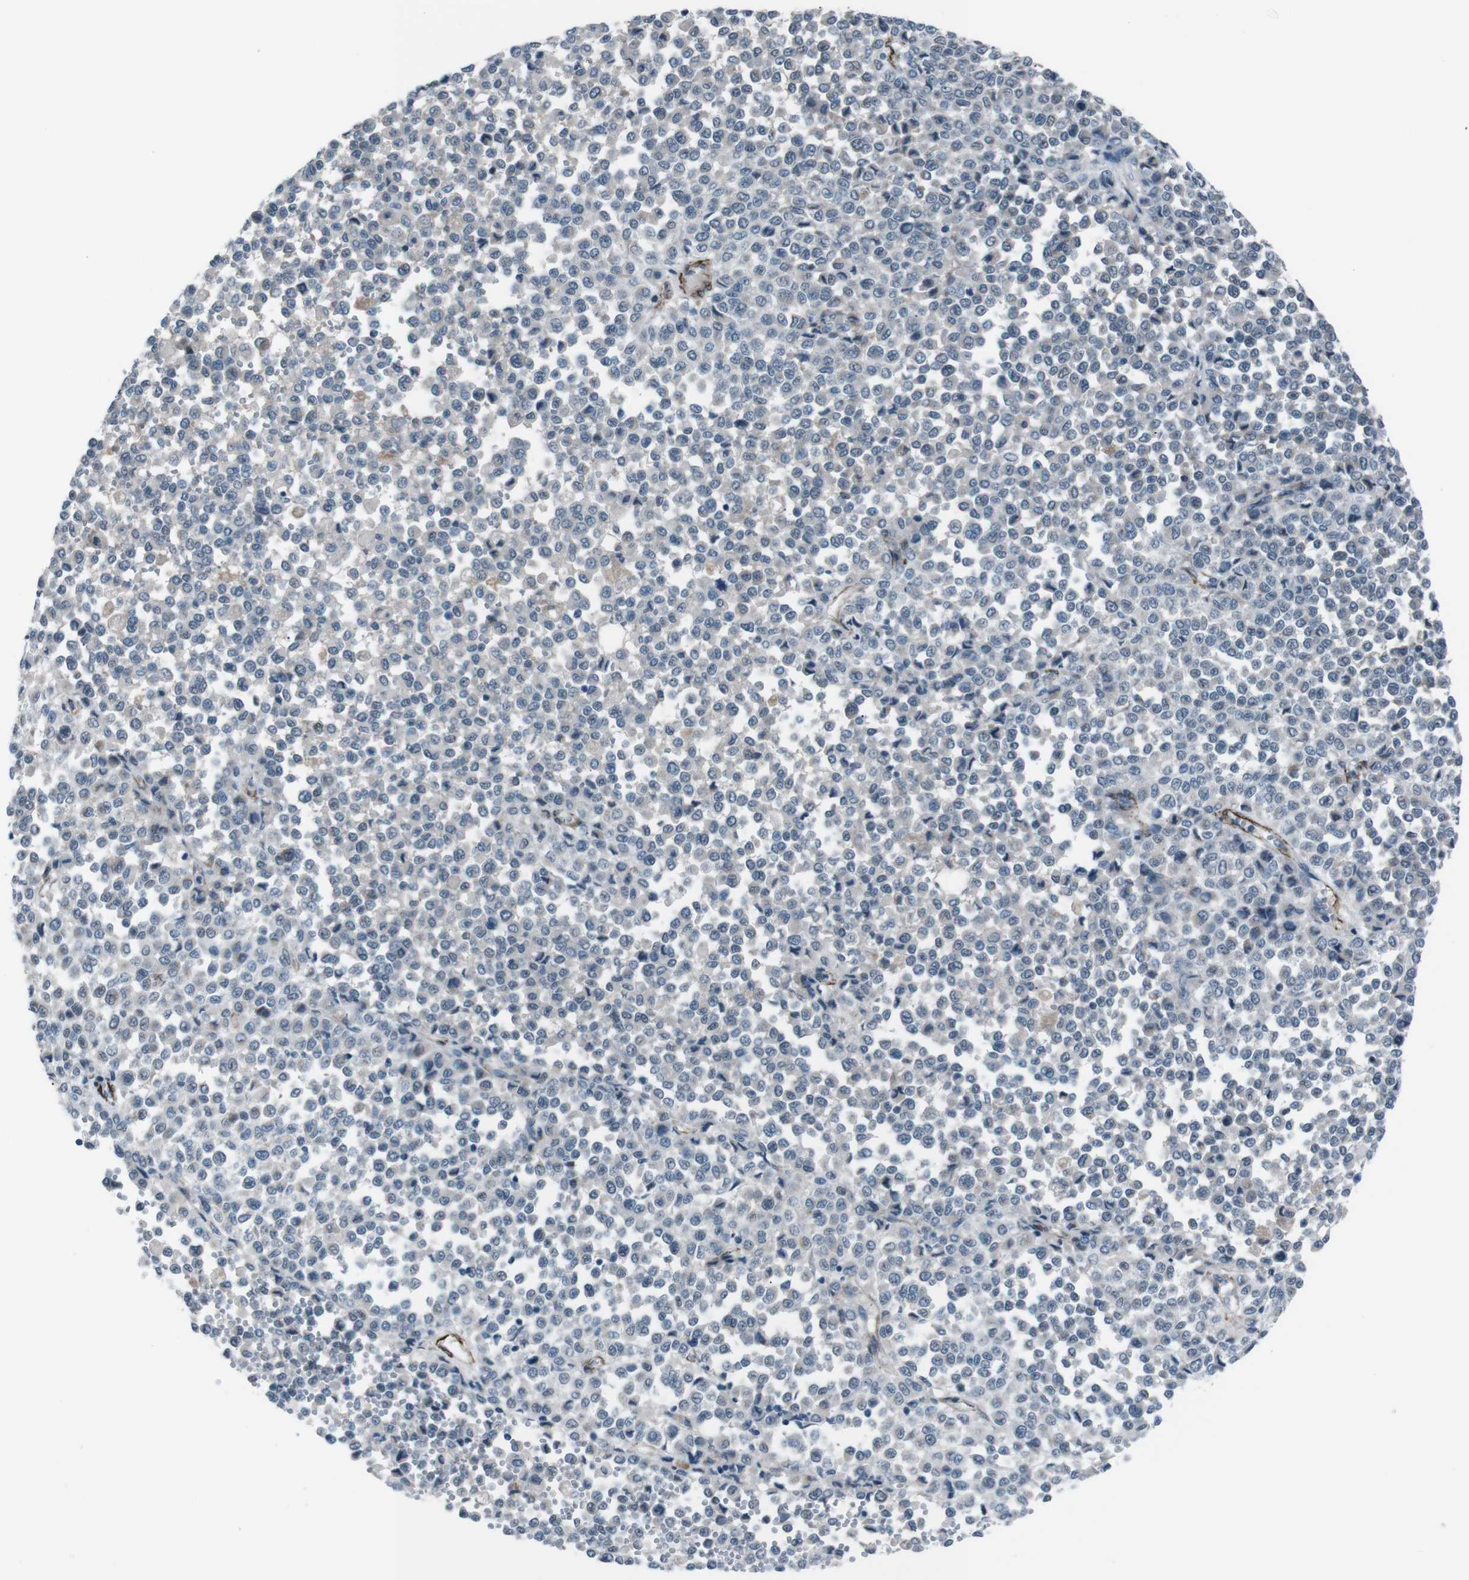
{"staining": {"intensity": "negative", "quantity": "none", "location": "none"}, "tissue": "melanoma", "cell_type": "Tumor cells", "image_type": "cancer", "snomed": [{"axis": "morphology", "description": "Malignant melanoma, Metastatic site"}, {"axis": "topography", "description": "Pancreas"}], "caption": "Micrograph shows no significant protein staining in tumor cells of malignant melanoma (metastatic site). (DAB (3,3'-diaminobenzidine) immunohistochemistry with hematoxylin counter stain).", "gene": "PDLIM5", "patient": {"sex": "female", "age": 30}}